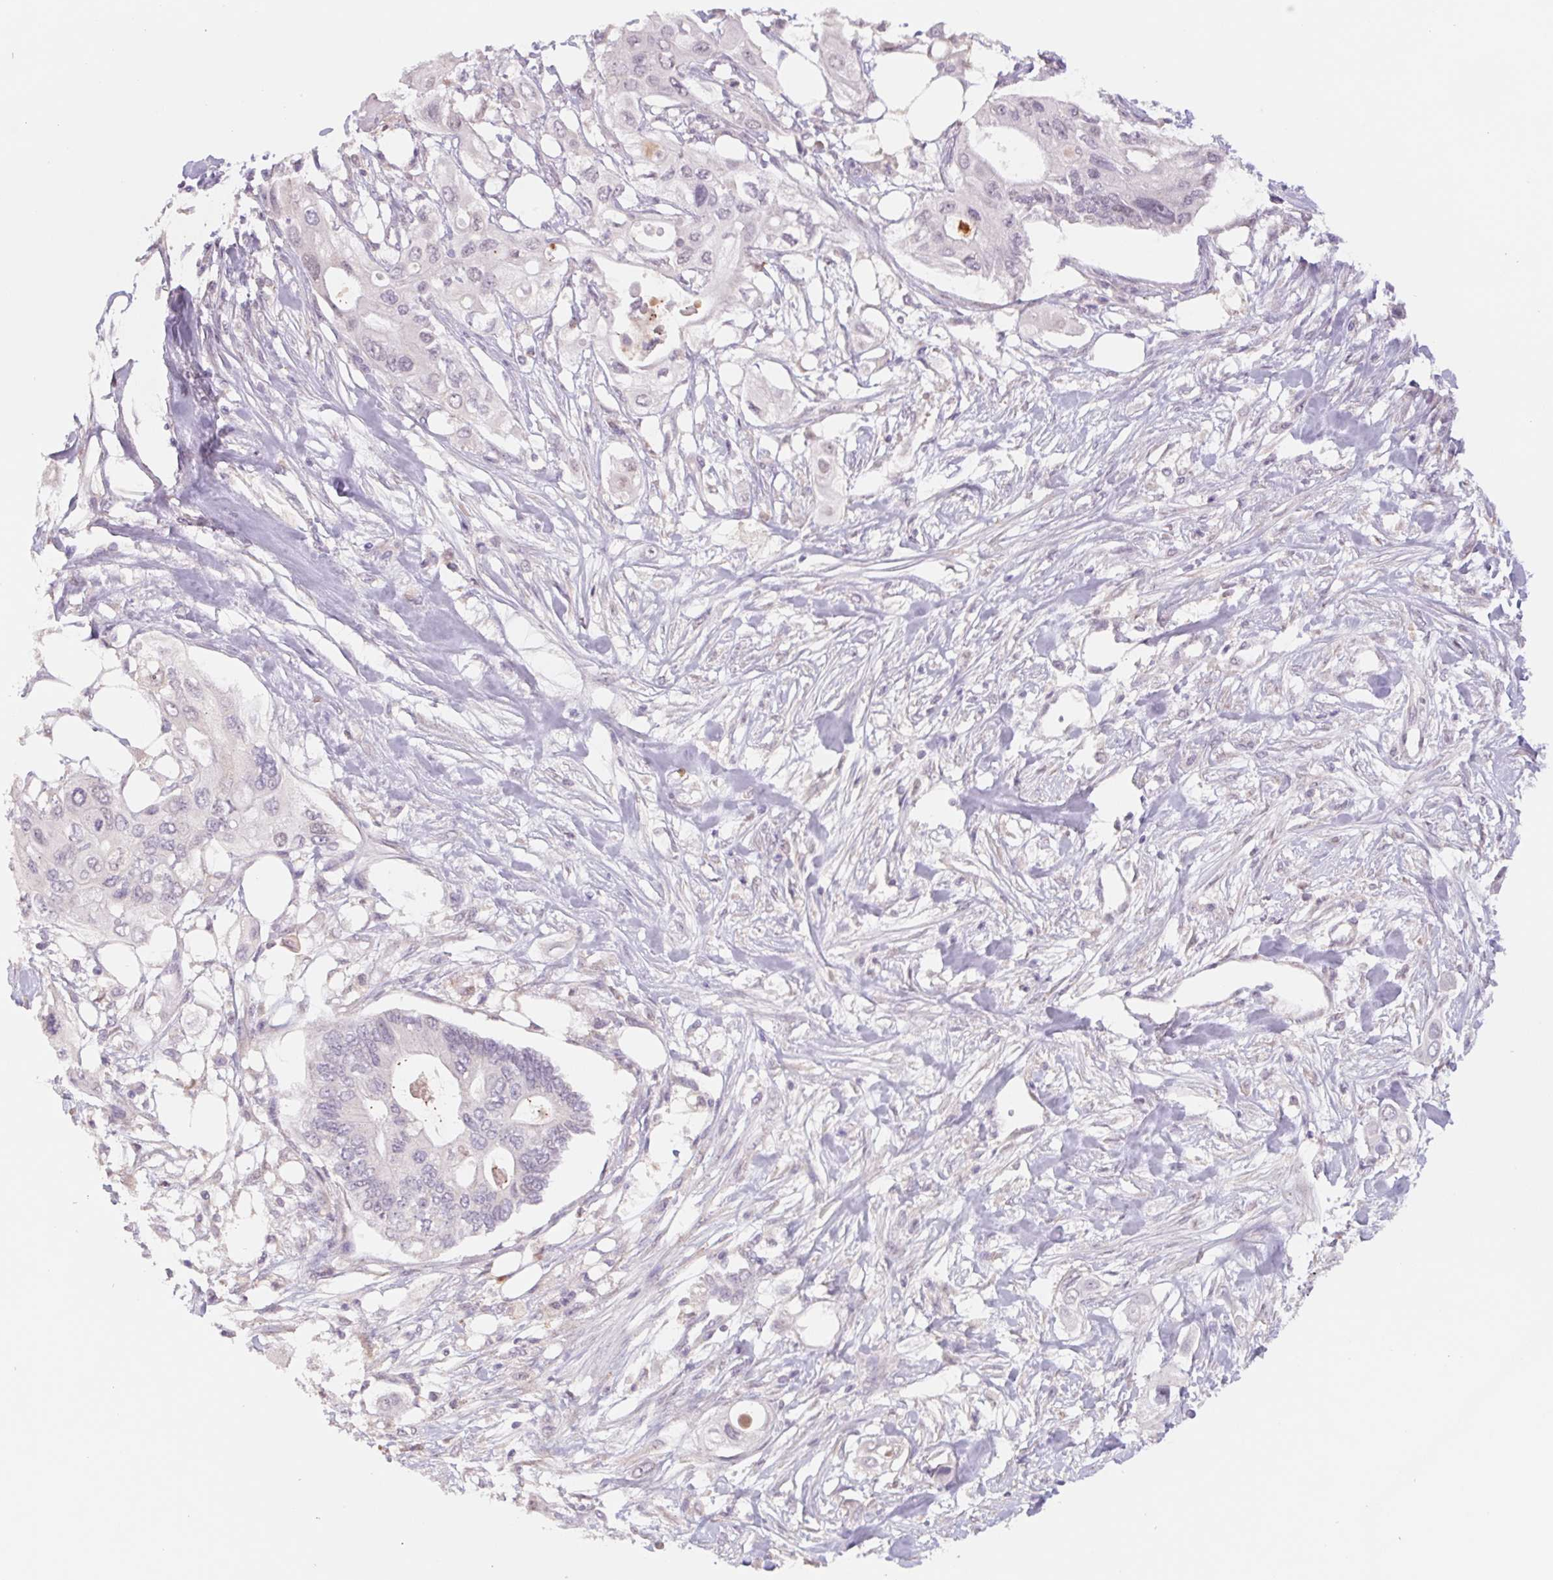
{"staining": {"intensity": "negative", "quantity": "none", "location": "none"}, "tissue": "pancreatic cancer", "cell_type": "Tumor cells", "image_type": "cancer", "snomed": [{"axis": "morphology", "description": "Adenocarcinoma, NOS"}, {"axis": "topography", "description": "Pancreas"}], "caption": "Adenocarcinoma (pancreatic) was stained to show a protein in brown. There is no significant staining in tumor cells.", "gene": "PNMA8B", "patient": {"sex": "female", "age": 63}}